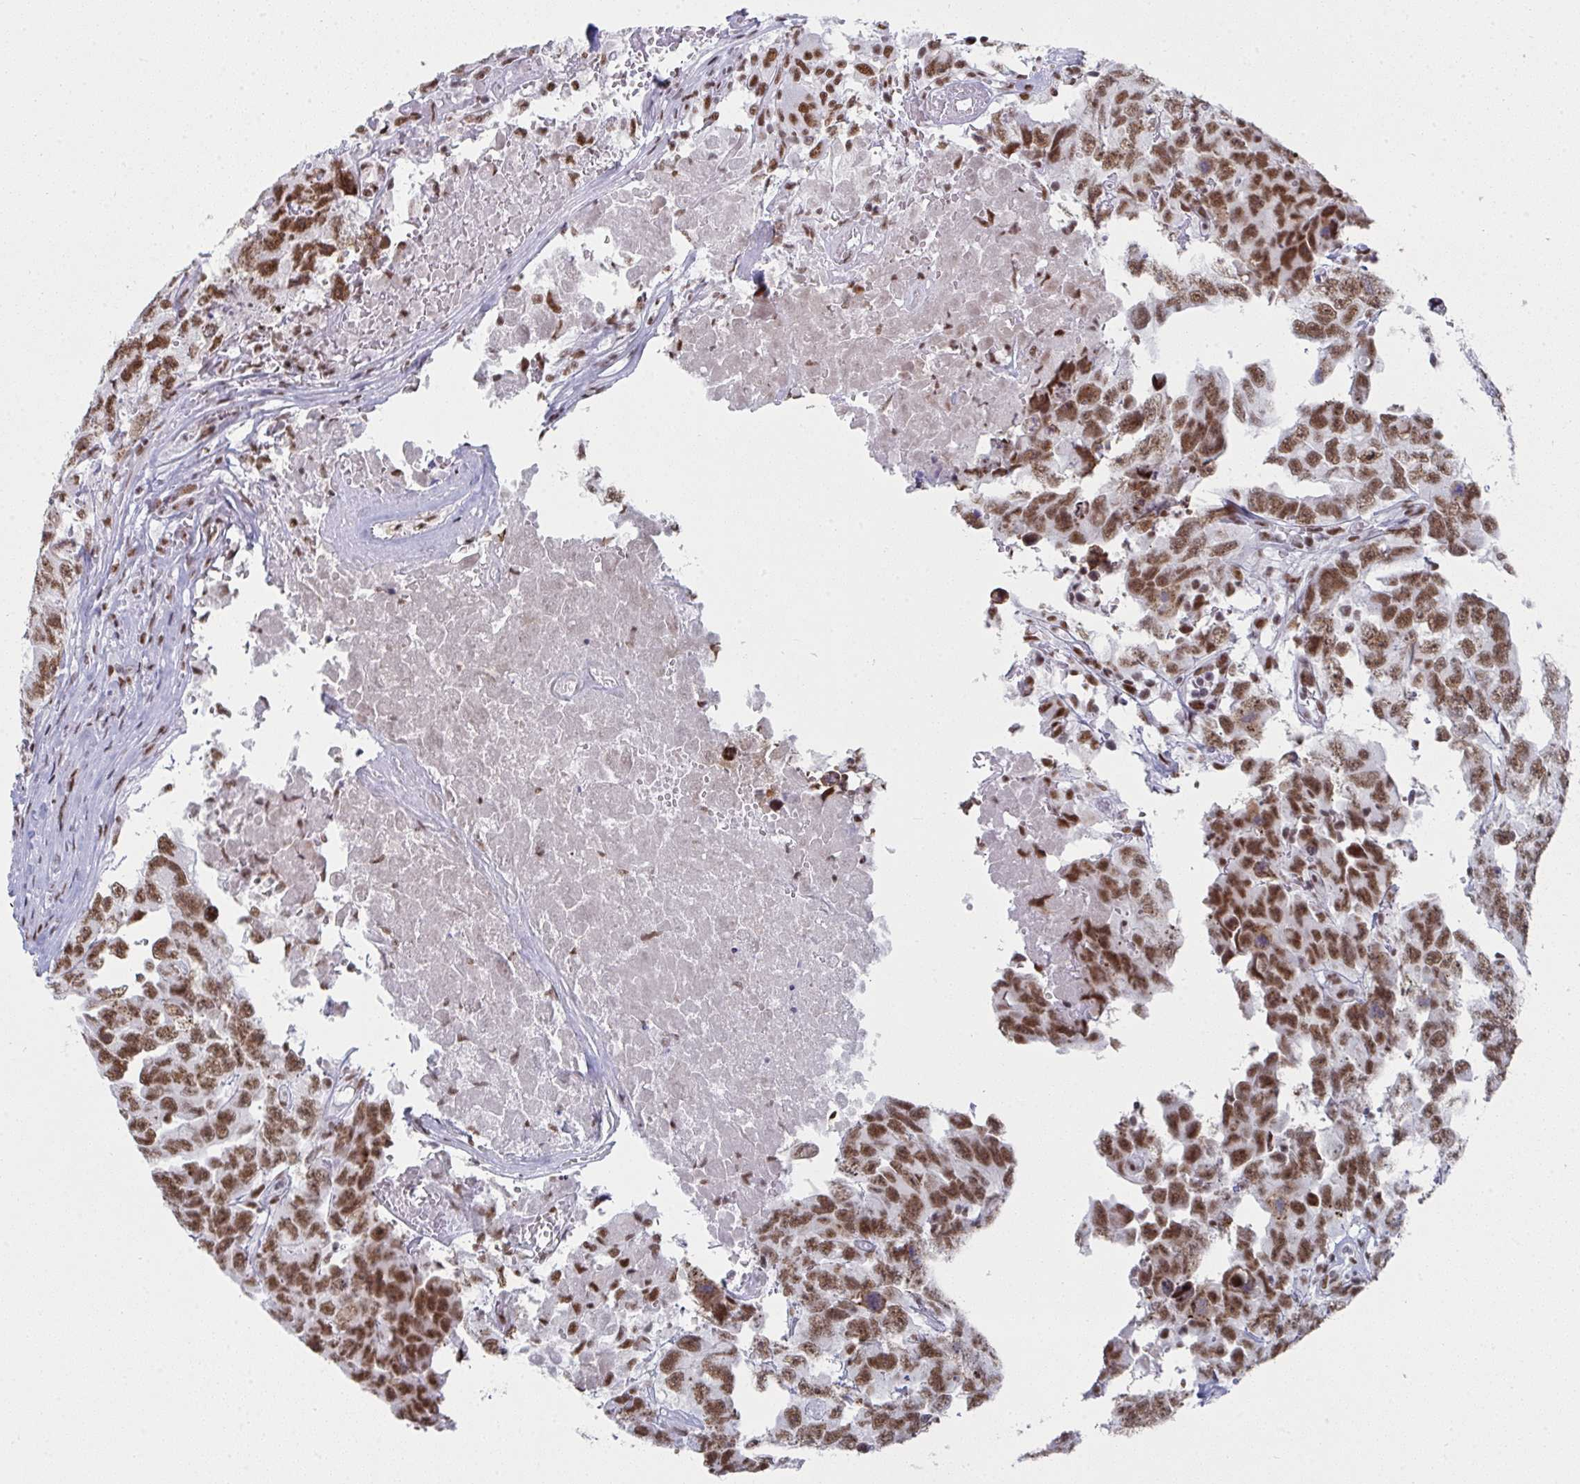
{"staining": {"intensity": "moderate", "quantity": ">75%", "location": "nuclear"}, "tissue": "testis cancer", "cell_type": "Tumor cells", "image_type": "cancer", "snomed": [{"axis": "morphology", "description": "Carcinoma, Embryonal, NOS"}, {"axis": "topography", "description": "Testis"}], "caption": "Immunohistochemical staining of human embryonal carcinoma (testis) reveals moderate nuclear protein expression in about >75% of tumor cells.", "gene": "SNRNP70", "patient": {"sex": "male", "age": 22}}